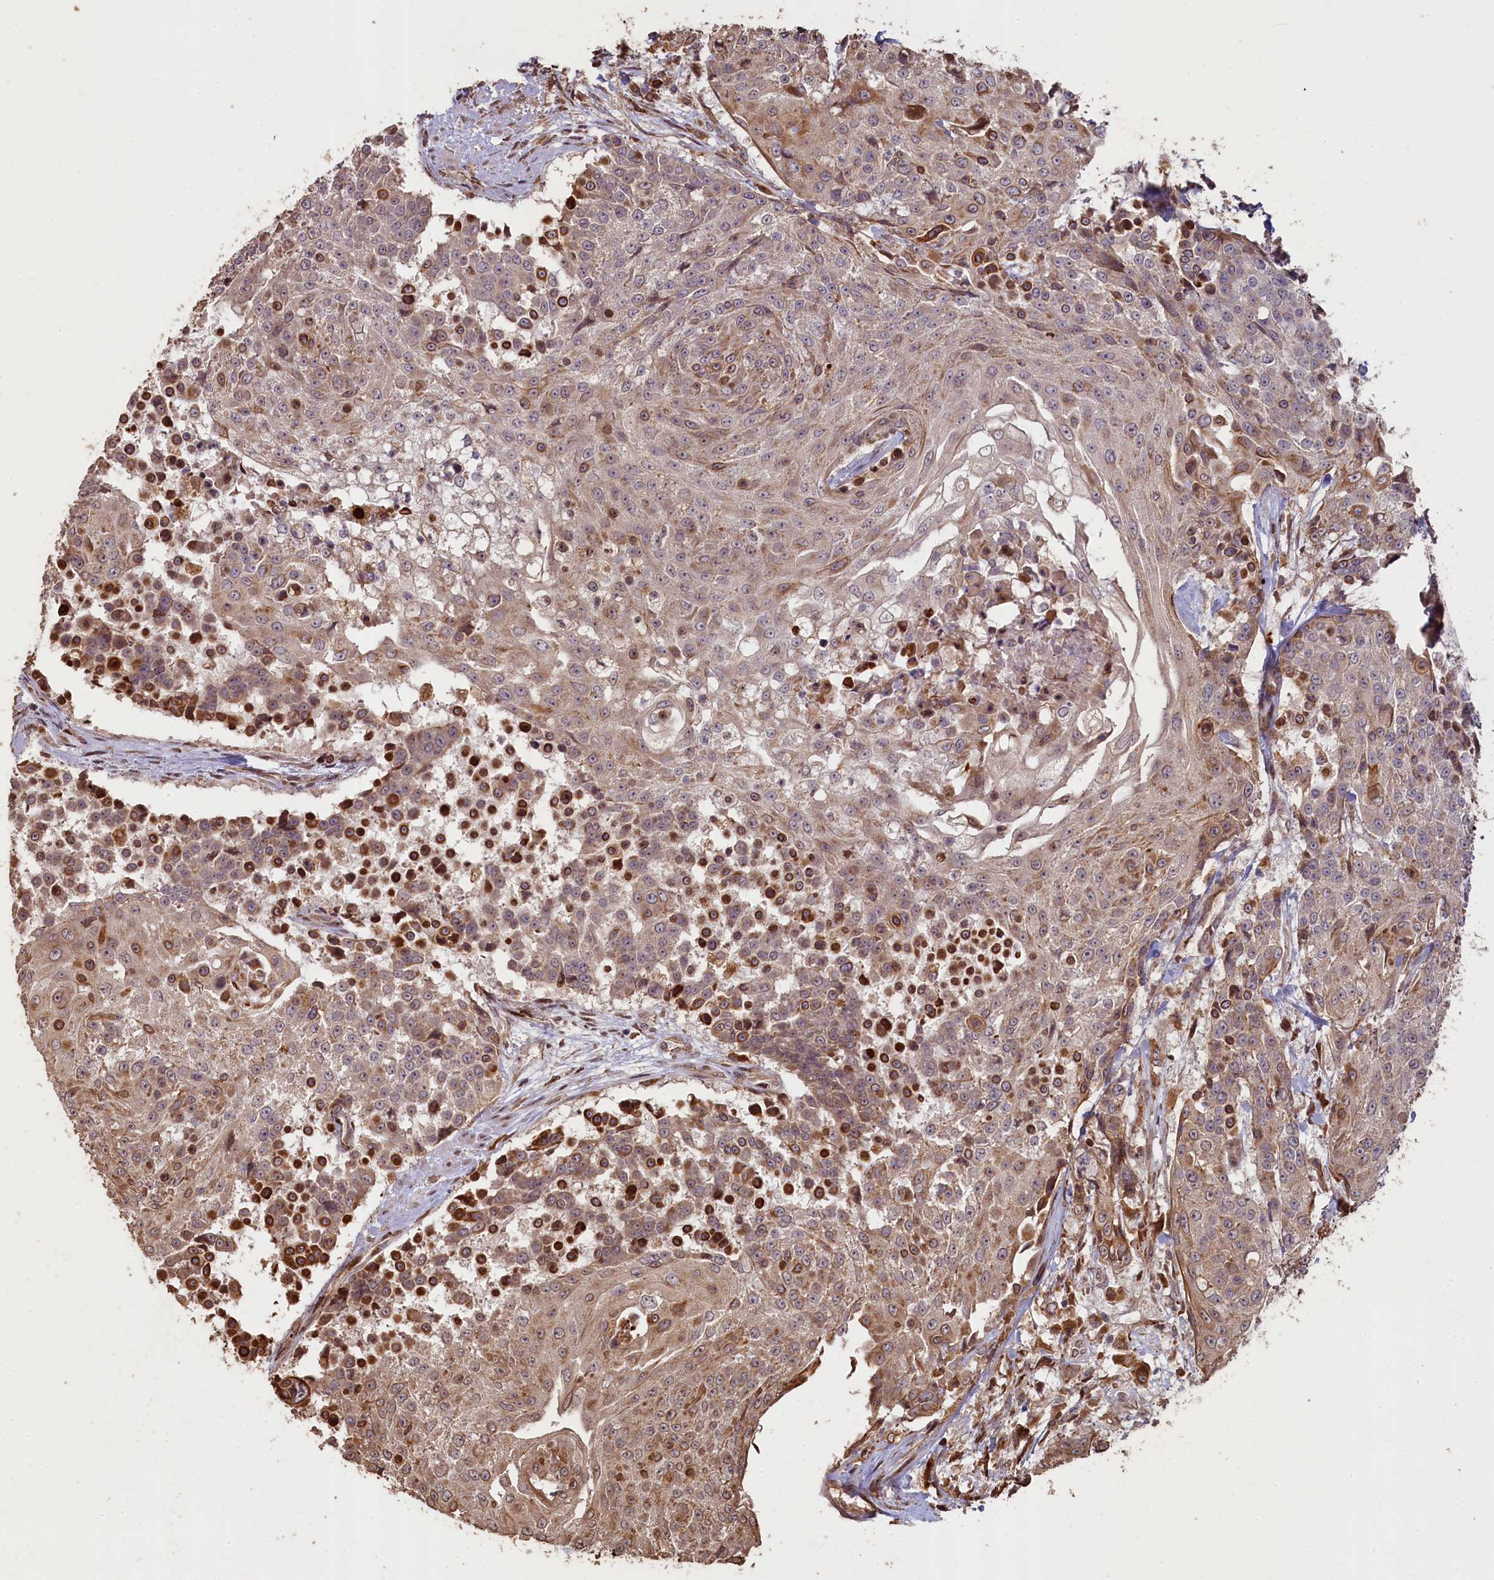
{"staining": {"intensity": "moderate", "quantity": "25%-75%", "location": "cytoplasmic/membranous"}, "tissue": "urothelial cancer", "cell_type": "Tumor cells", "image_type": "cancer", "snomed": [{"axis": "morphology", "description": "Urothelial carcinoma, High grade"}, {"axis": "topography", "description": "Urinary bladder"}], "caption": "This is a histology image of immunohistochemistry staining of urothelial cancer, which shows moderate positivity in the cytoplasmic/membranous of tumor cells.", "gene": "SLC38A7", "patient": {"sex": "female", "age": 63}}